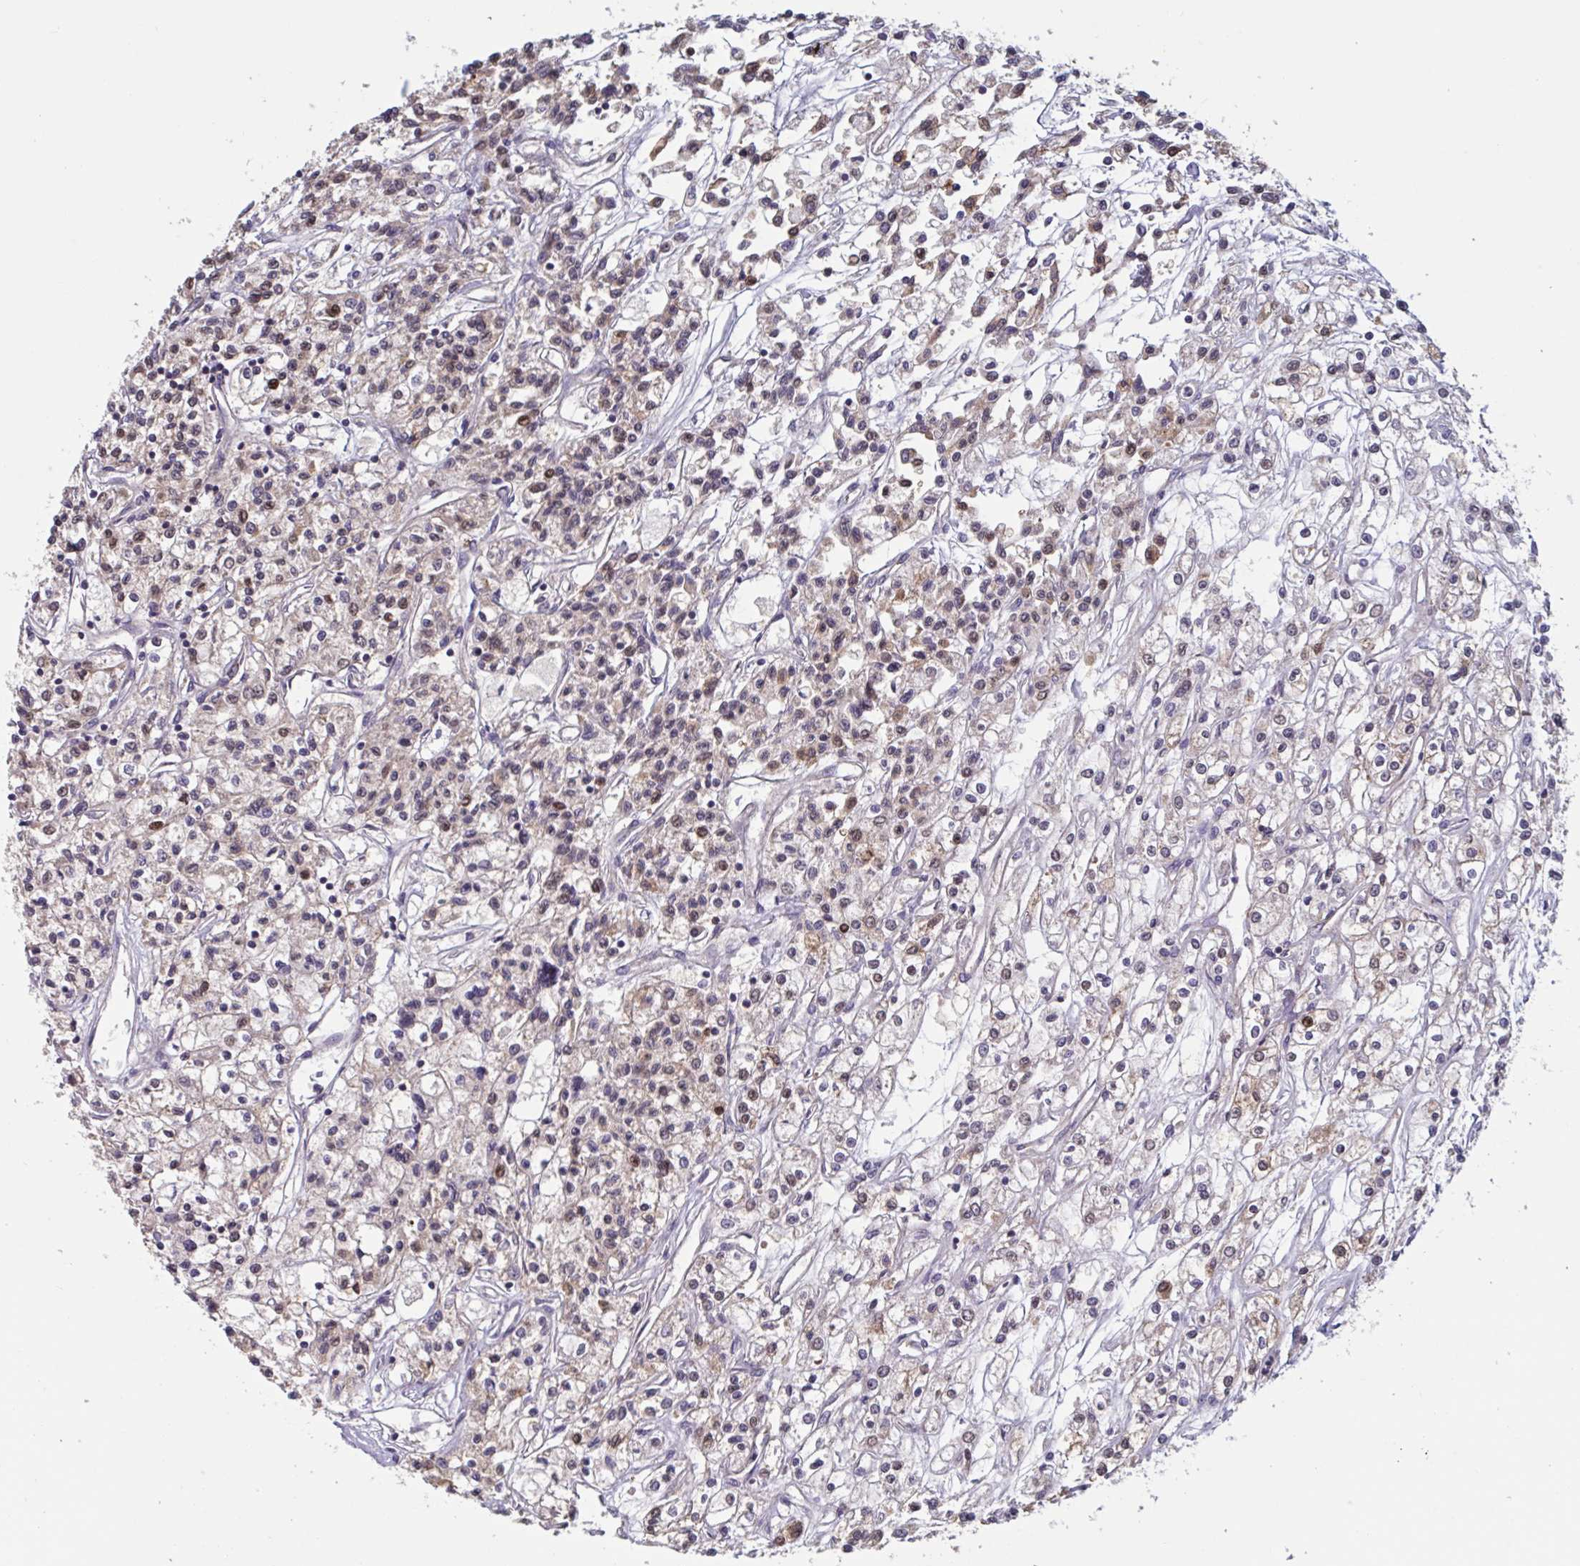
{"staining": {"intensity": "weak", "quantity": "25%-75%", "location": "cytoplasmic/membranous,nuclear"}, "tissue": "renal cancer", "cell_type": "Tumor cells", "image_type": "cancer", "snomed": [{"axis": "morphology", "description": "Adenocarcinoma, NOS"}, {"axis": "topography", "description": "Kidney"}], "caption": "Immunohistochemical staining of human renal cancer (adenocarcinoma) demonstrates low levels of weak cytoplasmic/membranous and nuclear expression in about 25%-75% of tumor cells. Ihc stains the protein of interest in brown and the nuclei are stained blue.", "gene": "CD1E", "patient": {"sex": "female", "age": 59}}